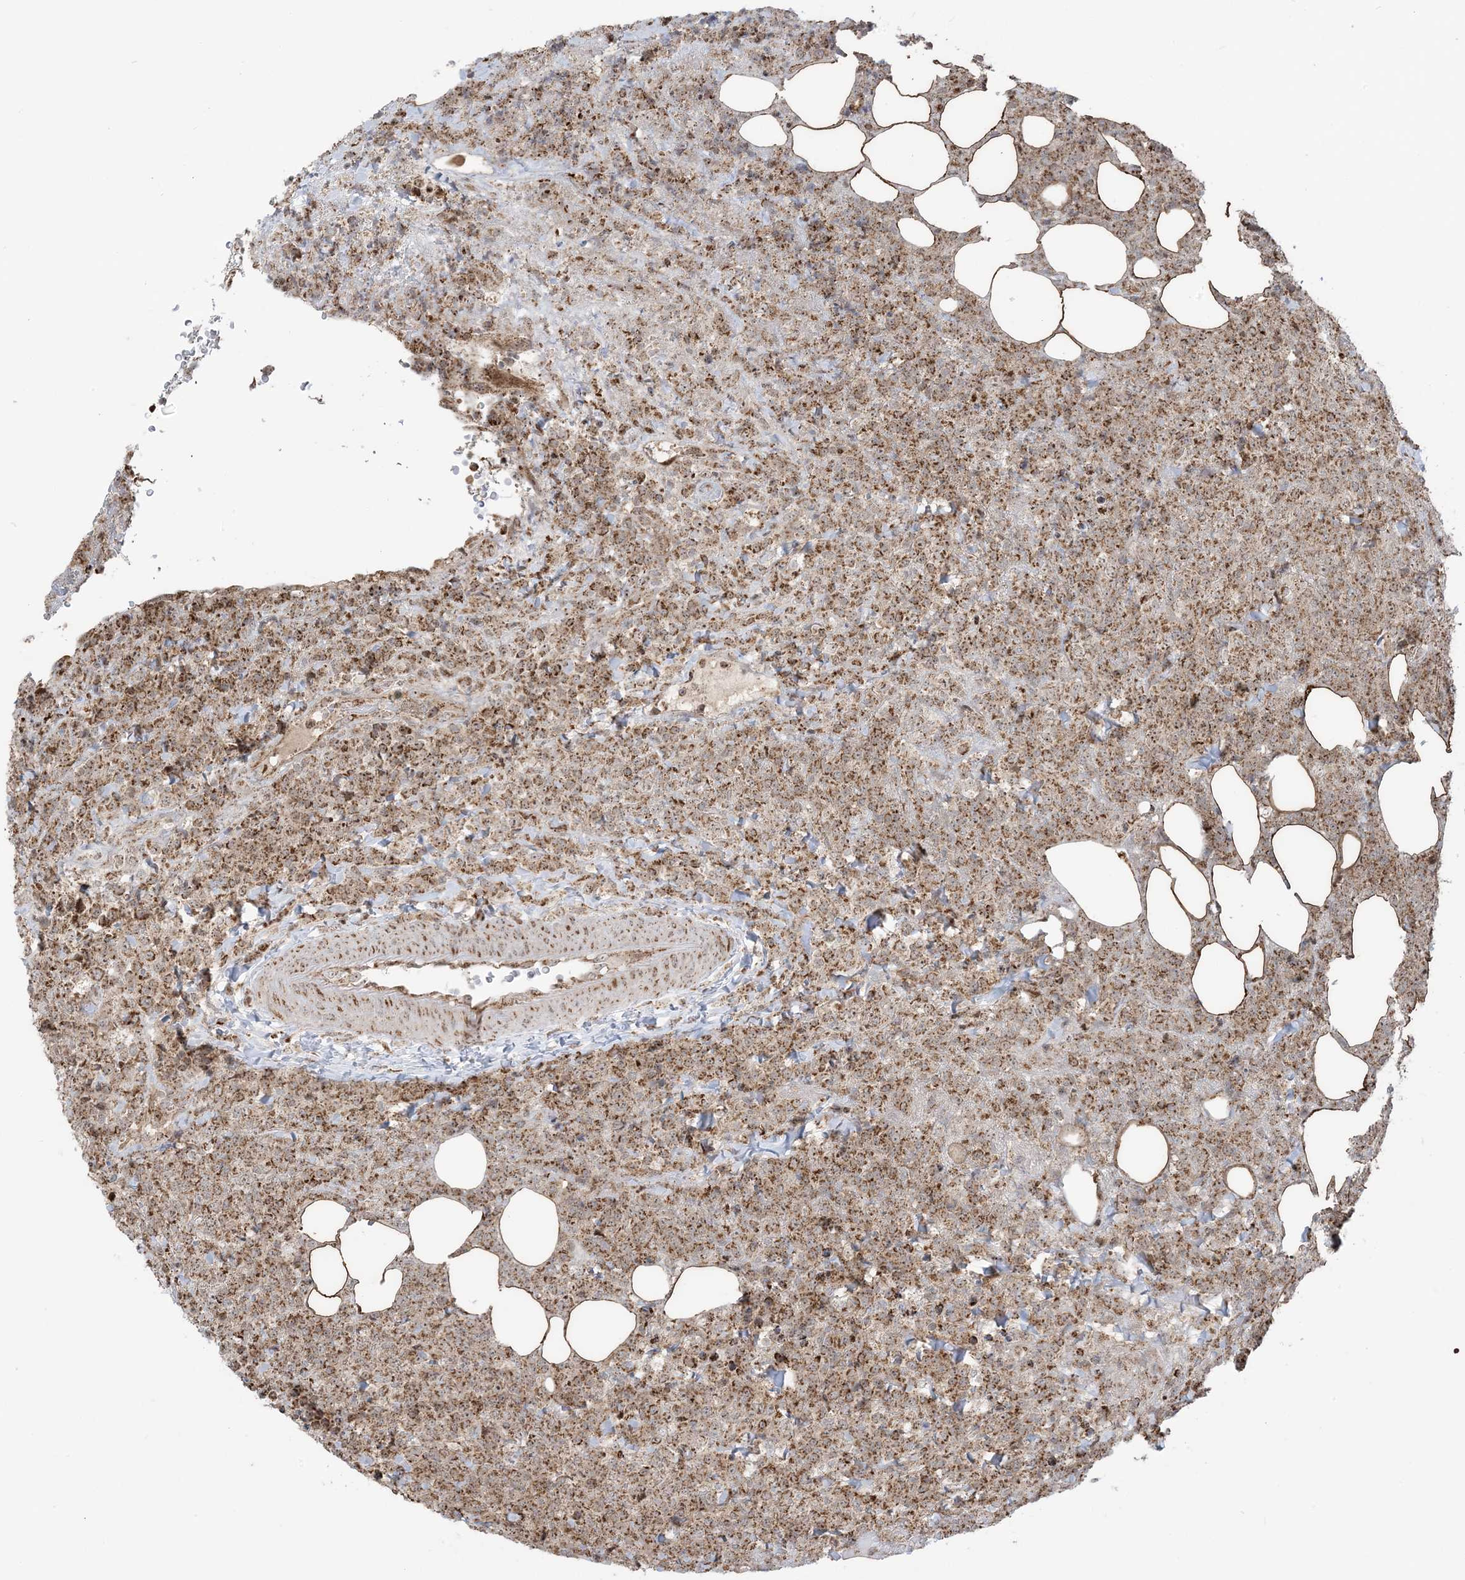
{"staining": {"intensity": "moderate", "quantity": ">75%", "location": "cytoplasmic/membranous,nuclear"}, "tissue": "lymphoma", "cell_type": "Tumor cells", "image_type": "cancer", "snomed": [{"axis": "morphology", "description": "Malignant lymphoma, non-Hodgkin's type, High grade"}, {"axis": "topography", "description": "Lymph node"}], "caption": "Immunohistochemistry staining of lymphoma, which reveals medium levels of moderate cytoplasmic/membranous and nuclear expression in about >75% of tumor cells indicating moderate cytoplasmic/membranous and nuclear protein staining. The staining was performed using DAB (3,3'-diaminobenzidine) (brown) for protein detection and nuclei were counterstained in hematoxylin (blue).", "gene": "MAPKBP1", "patient": {"sex": "male", "age": 13}}